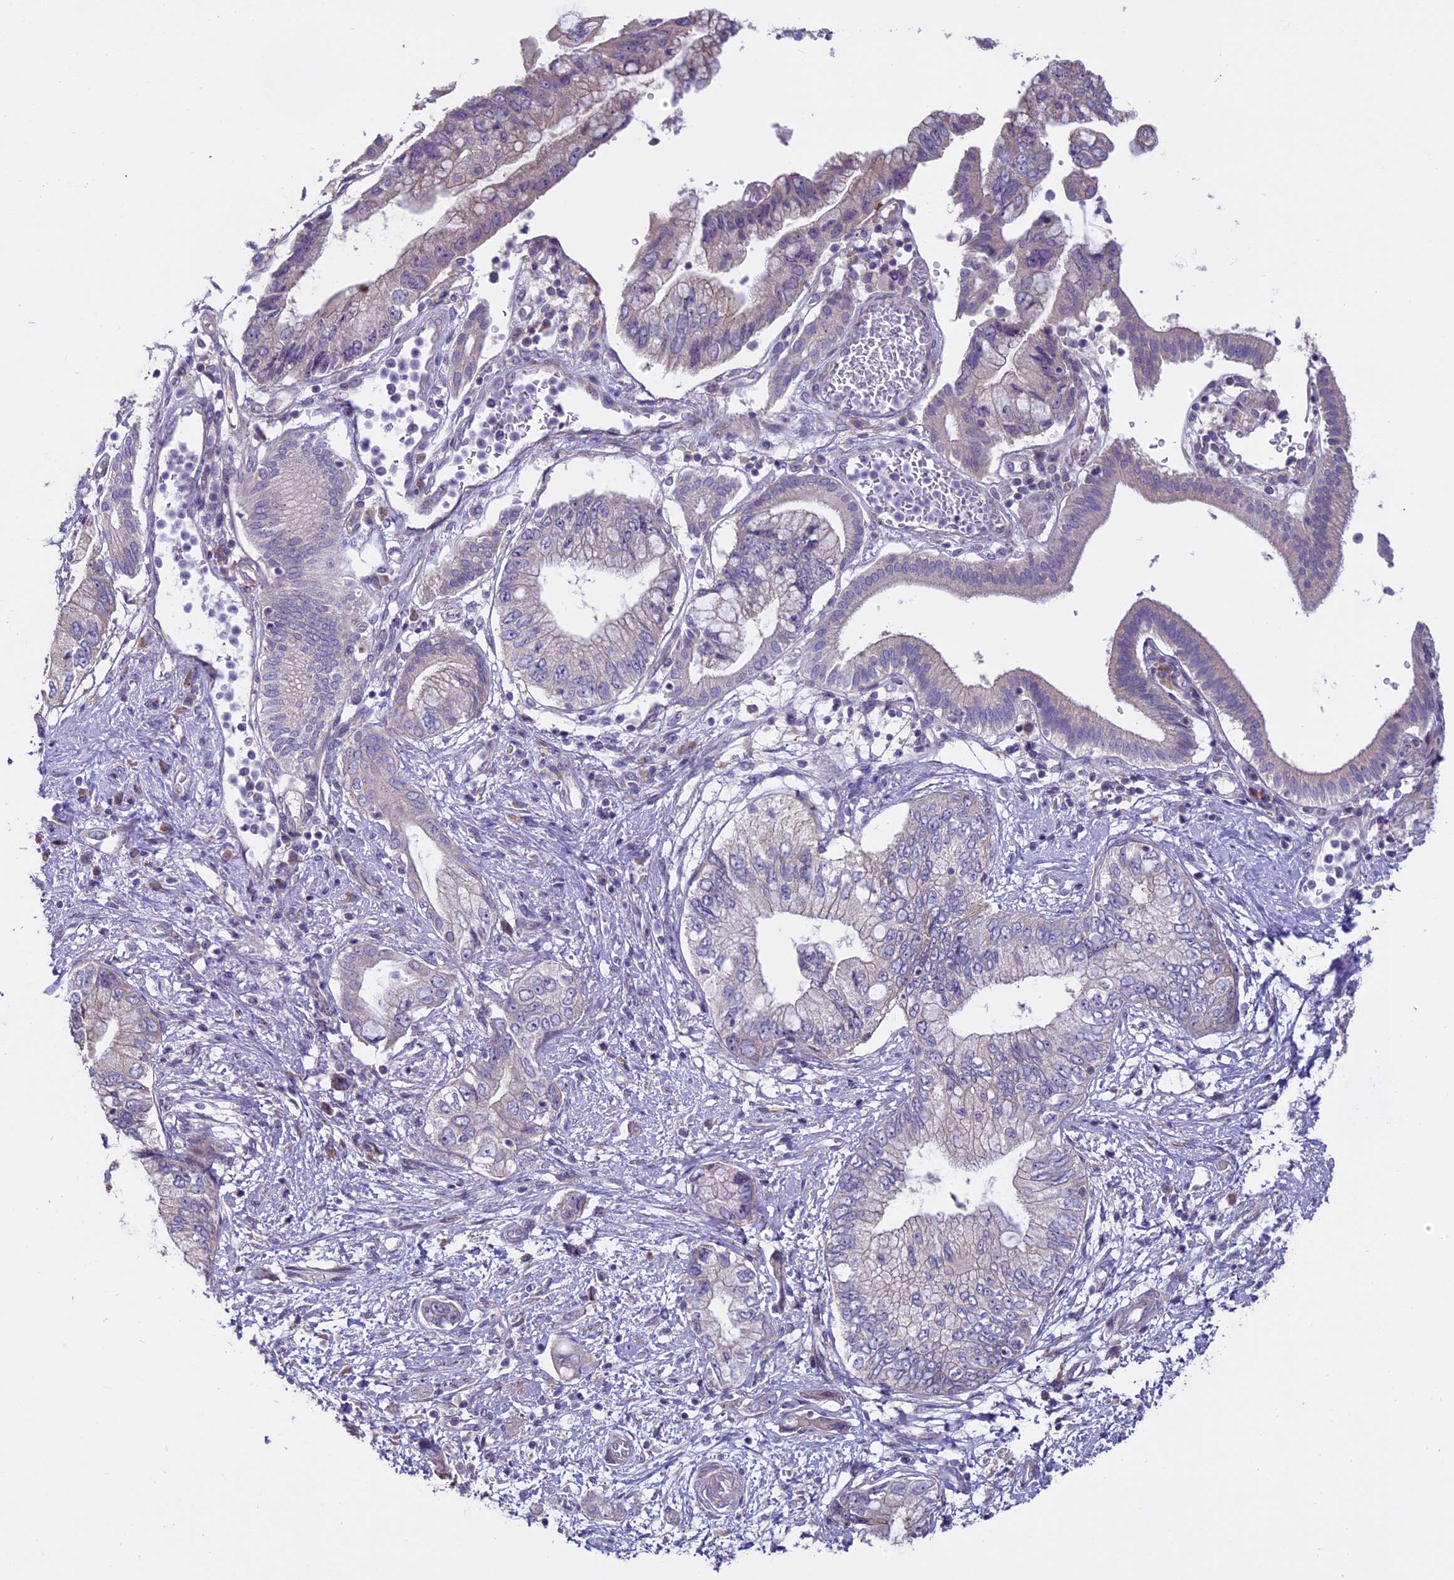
{"staining": {"intensity": "negative", "quantity": "none", "location": "none"}, "tissue": "pancreatic cancer", "cell_type": "Tumor cells", "image_type": "cancer", "snomed": [{"axis": "morphology", "description": "Adenocarcinoma, NOS"}, {"axis": "topography", "description": "Pancreas"}], "caption": "The image displays no staining of tumor cells in adenocarcinoma (pancreatic).", "gene": "SPIRE1", "patient": {"sex": "female", "age": 73}}